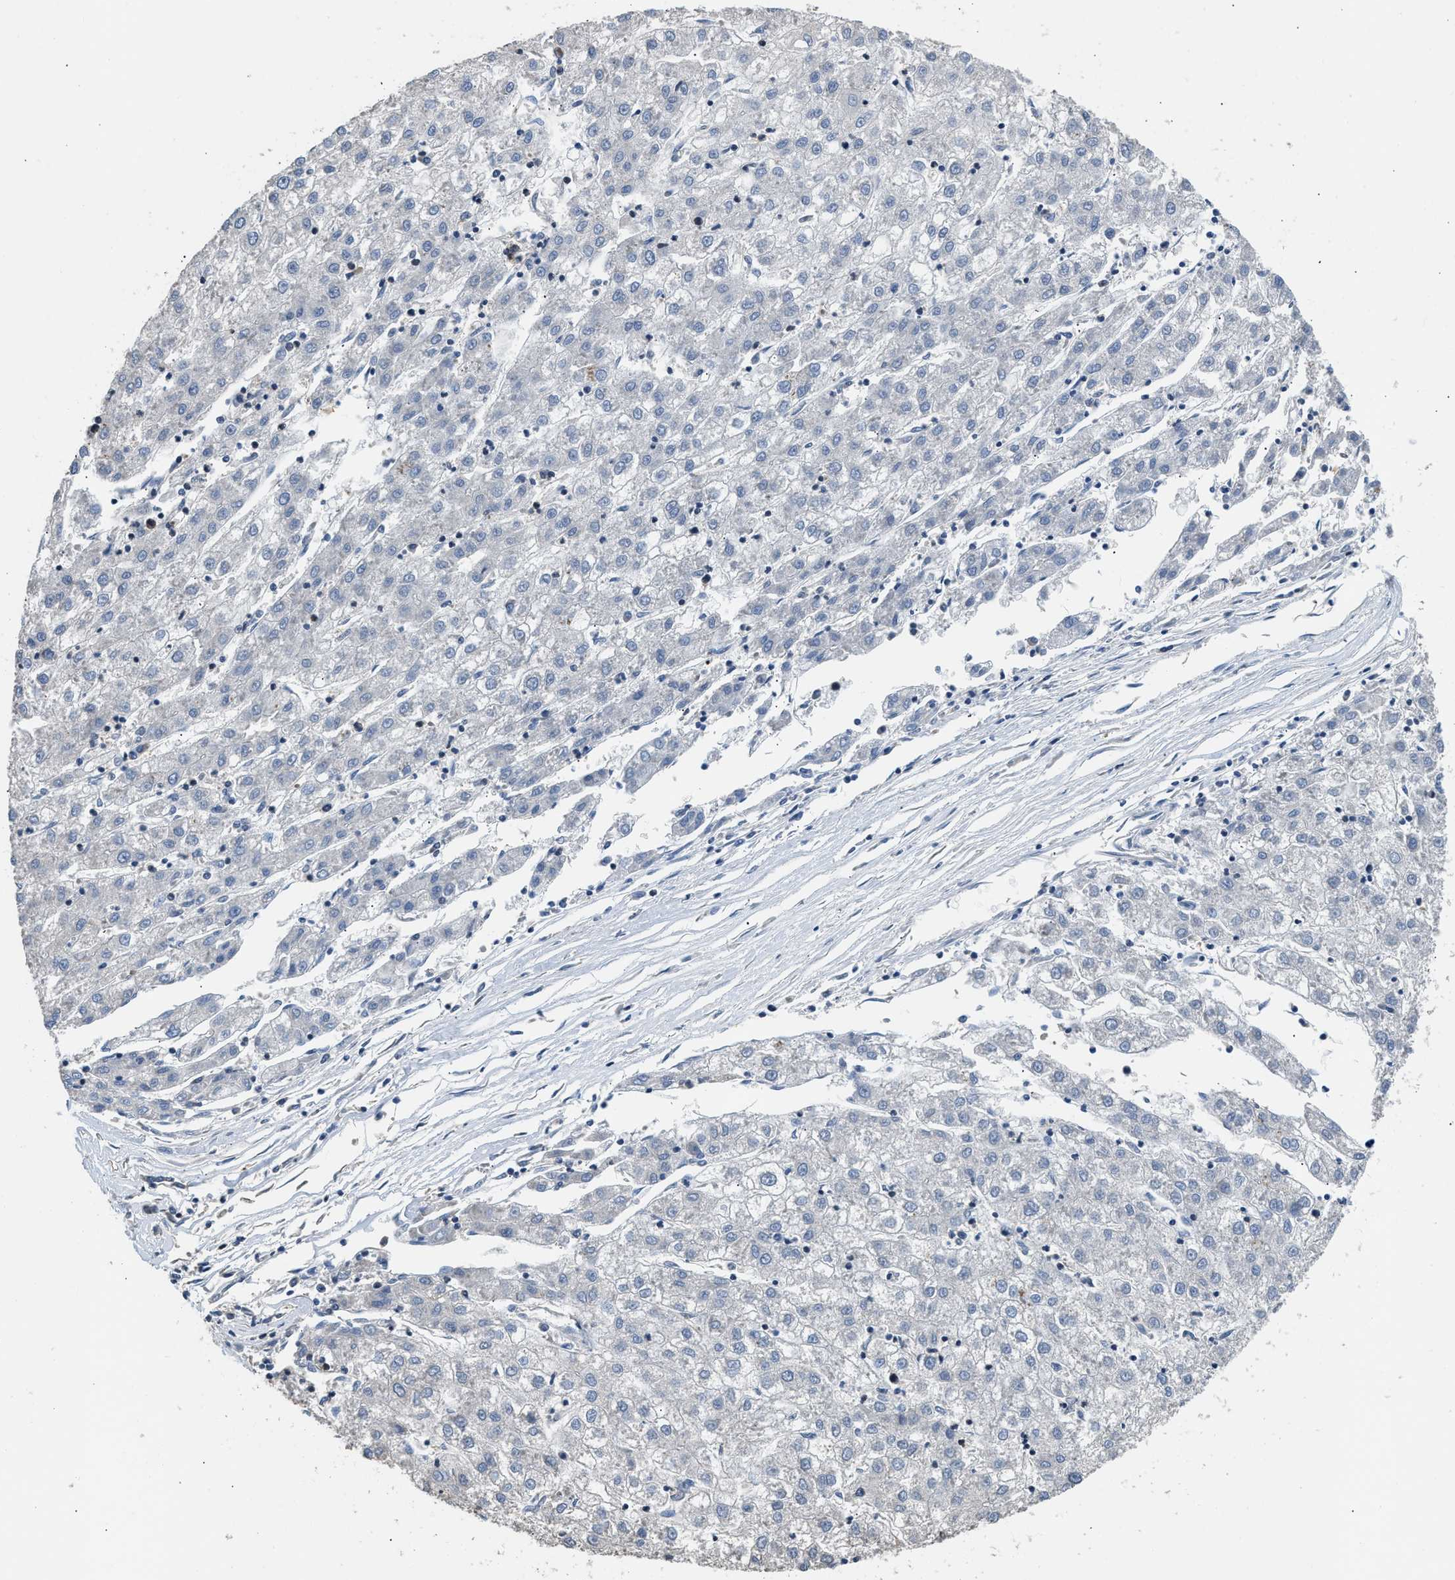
{"staining": {"intensity": "negative", "quantity": "none", "location": "none"}, "tissue": "liver cancer", "cell_type": "Tumor cells", "image_type": "cancer", "snomed": [{"axis": "morphology", "description": "Carcinoma, Hepatocellular, NOS"}, {"axis": "topography", "description": "Liver"}], "caption": "Tumor cells are negative for protein expression in human liver cancer. (Brightfield microscopy of DAB immunohistochemistry at high magnification).", "gene": "TOX", "patient": {"sex": "male", "age": 72}}